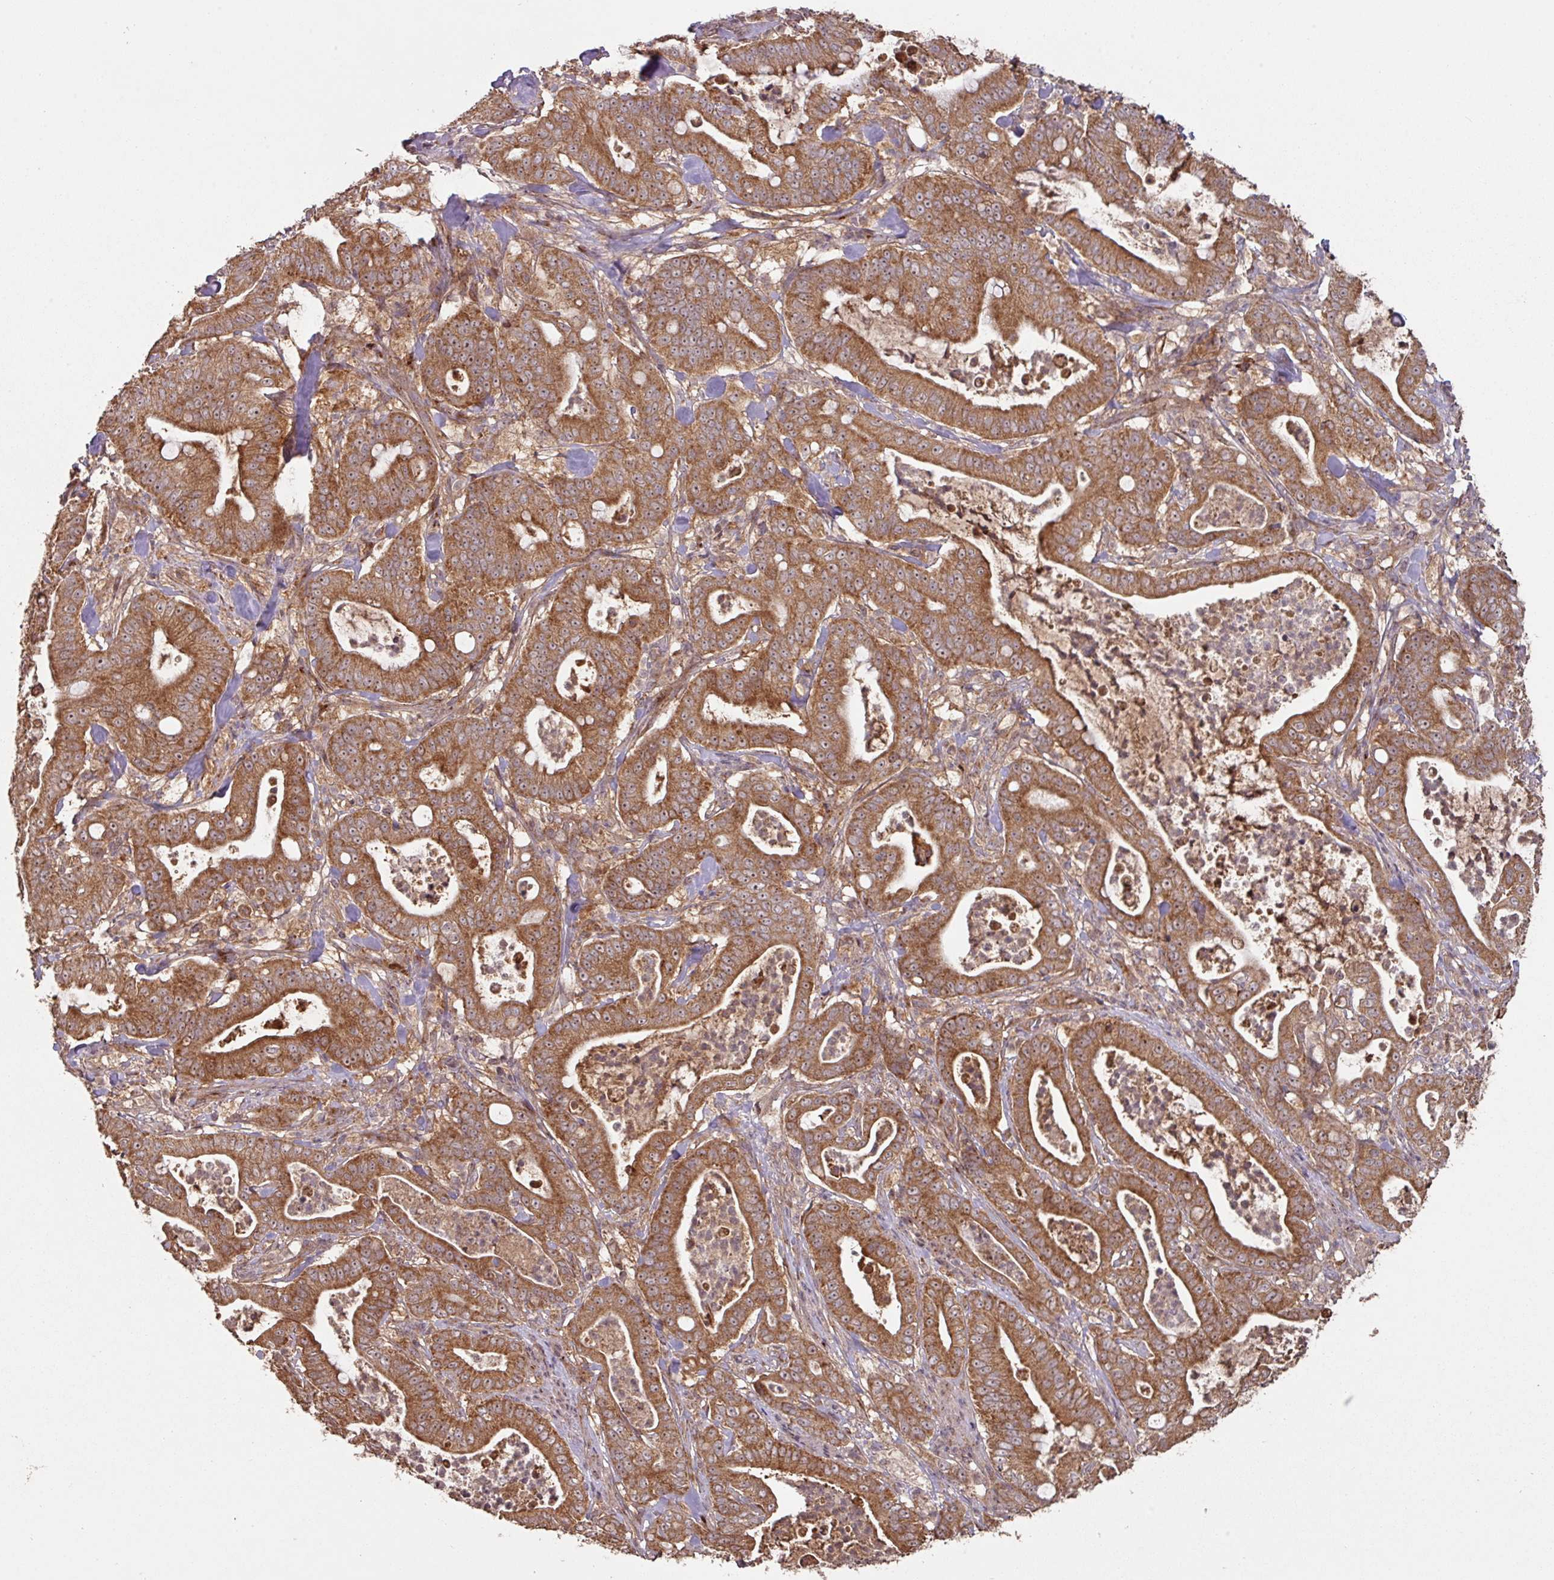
{"staining": {"intensity": "strong", "quantity": ">75%", "location": "cytoplasmic/membranous"}, "tissue": "pancreatic cancer", "cell_type": "Tumor cells", "image_type": "cancer", "snomed": [{"axis": "morphology", "description": "Adenocarcinoma, NOS"}, {"axis": "topography", "description": "Pancreas"}], "caption": "This is an image of immunohistochemistry (IHC) staining of pancreatic adenocarcinoma, which shows strong staining in the cytoplasmic/membranous of tumor cells.", "gene": "MRRF", "patient": {"sex": "male", "age": 71}}